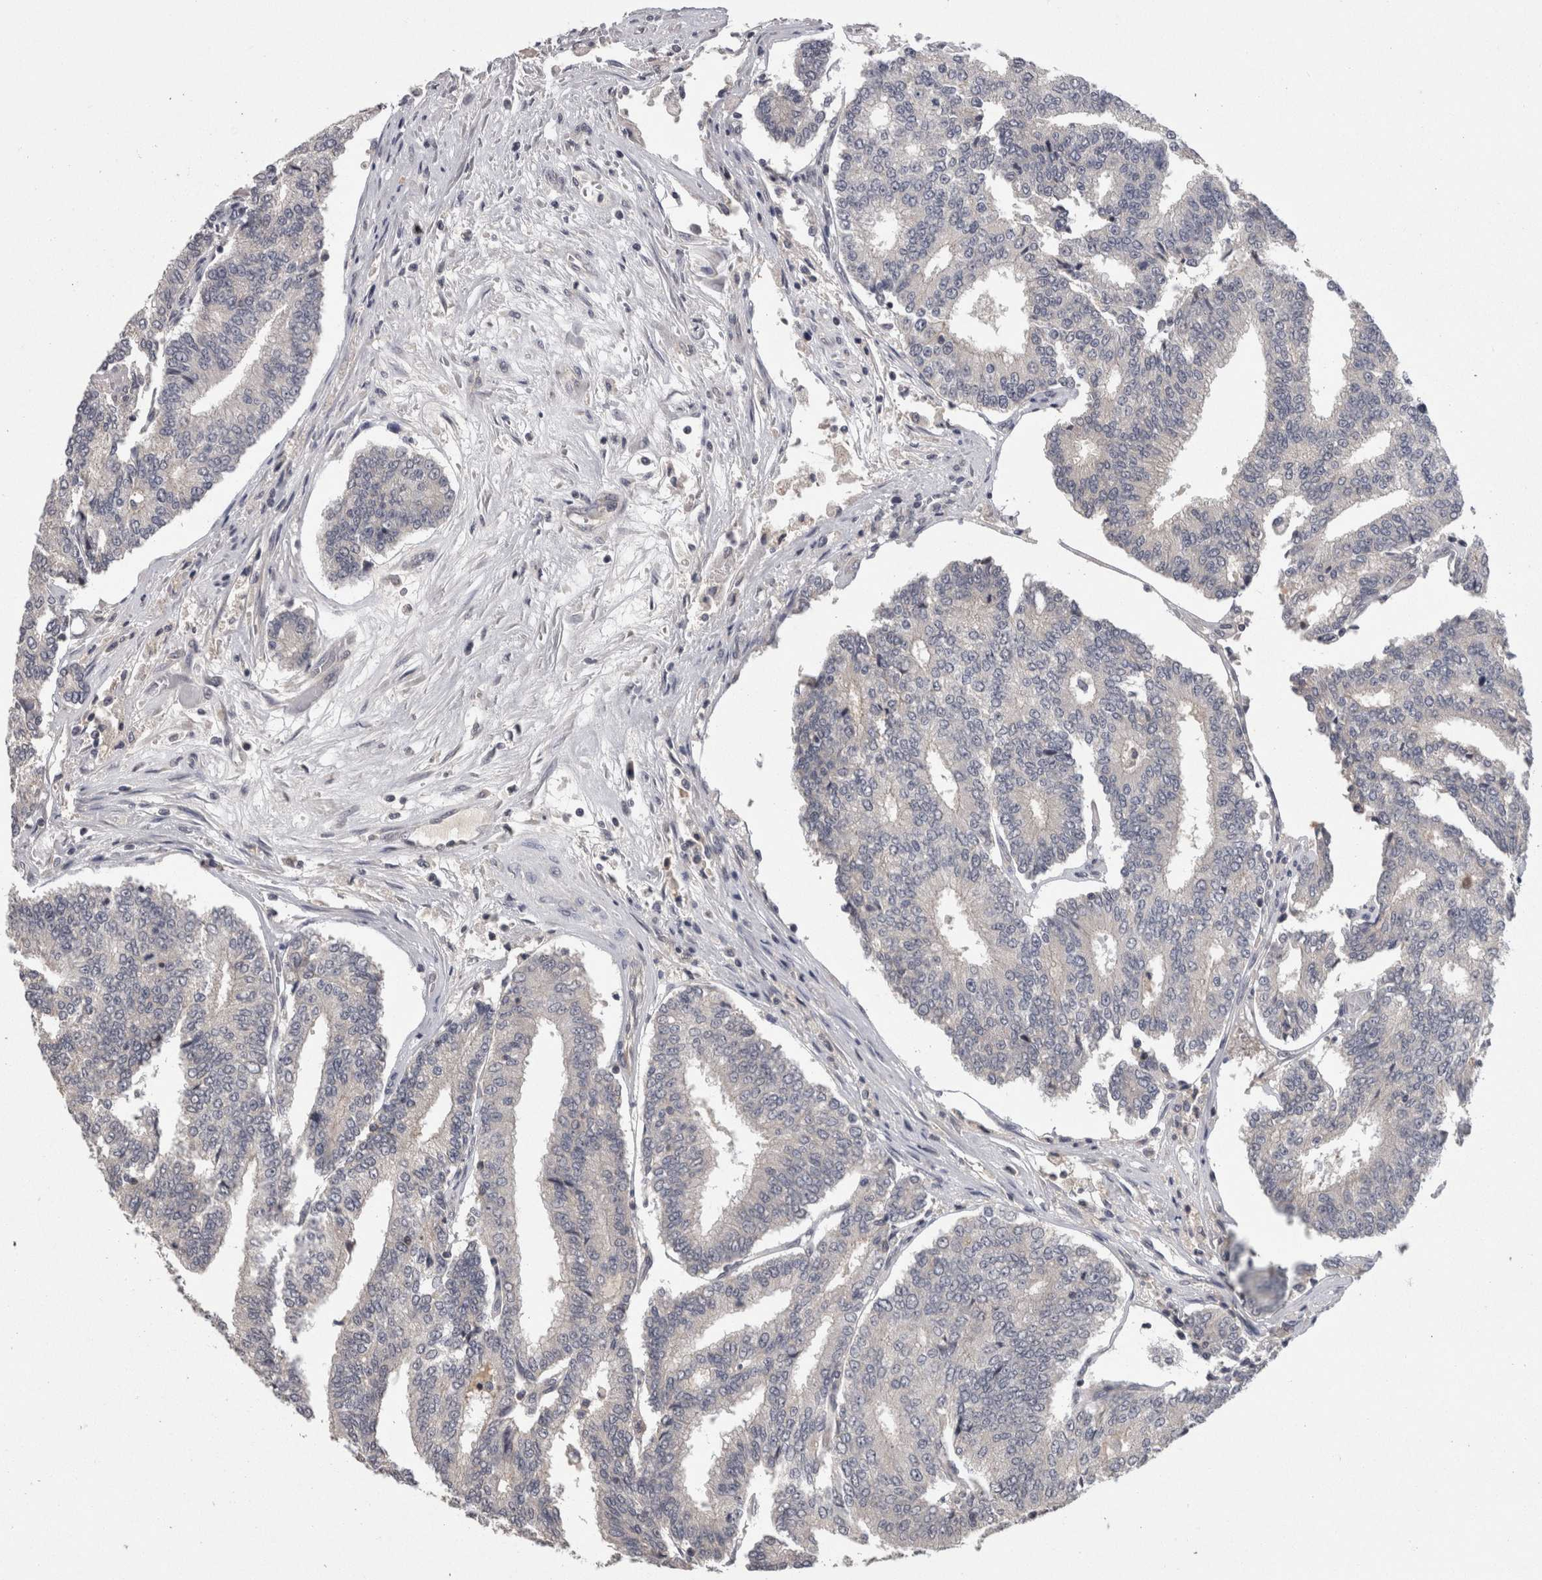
{"staining": {"intensity": "negative", "quantity": "none", "location": "none"}, "tissue": "prostate cancer", "cell_type": "Tumor cells", "image_type": "cancer", "snomed": [{"axis": "morphology", "description": "Normal tissue, NOS"}, {"axis": "morphology", "description": "Adenocarcinoma, High grade"}, {"axis": "topography", "description": "Prostate"}, {"axis": "topography", "description": "Seminal veicle"}], "caption": "This is an immunohistochemistry (IHC) photomicrograph of human prostate cancer. There is no positivity in tumor cells.", "gene": "PON3", "patient": {"sex": "male", "age": 55}}